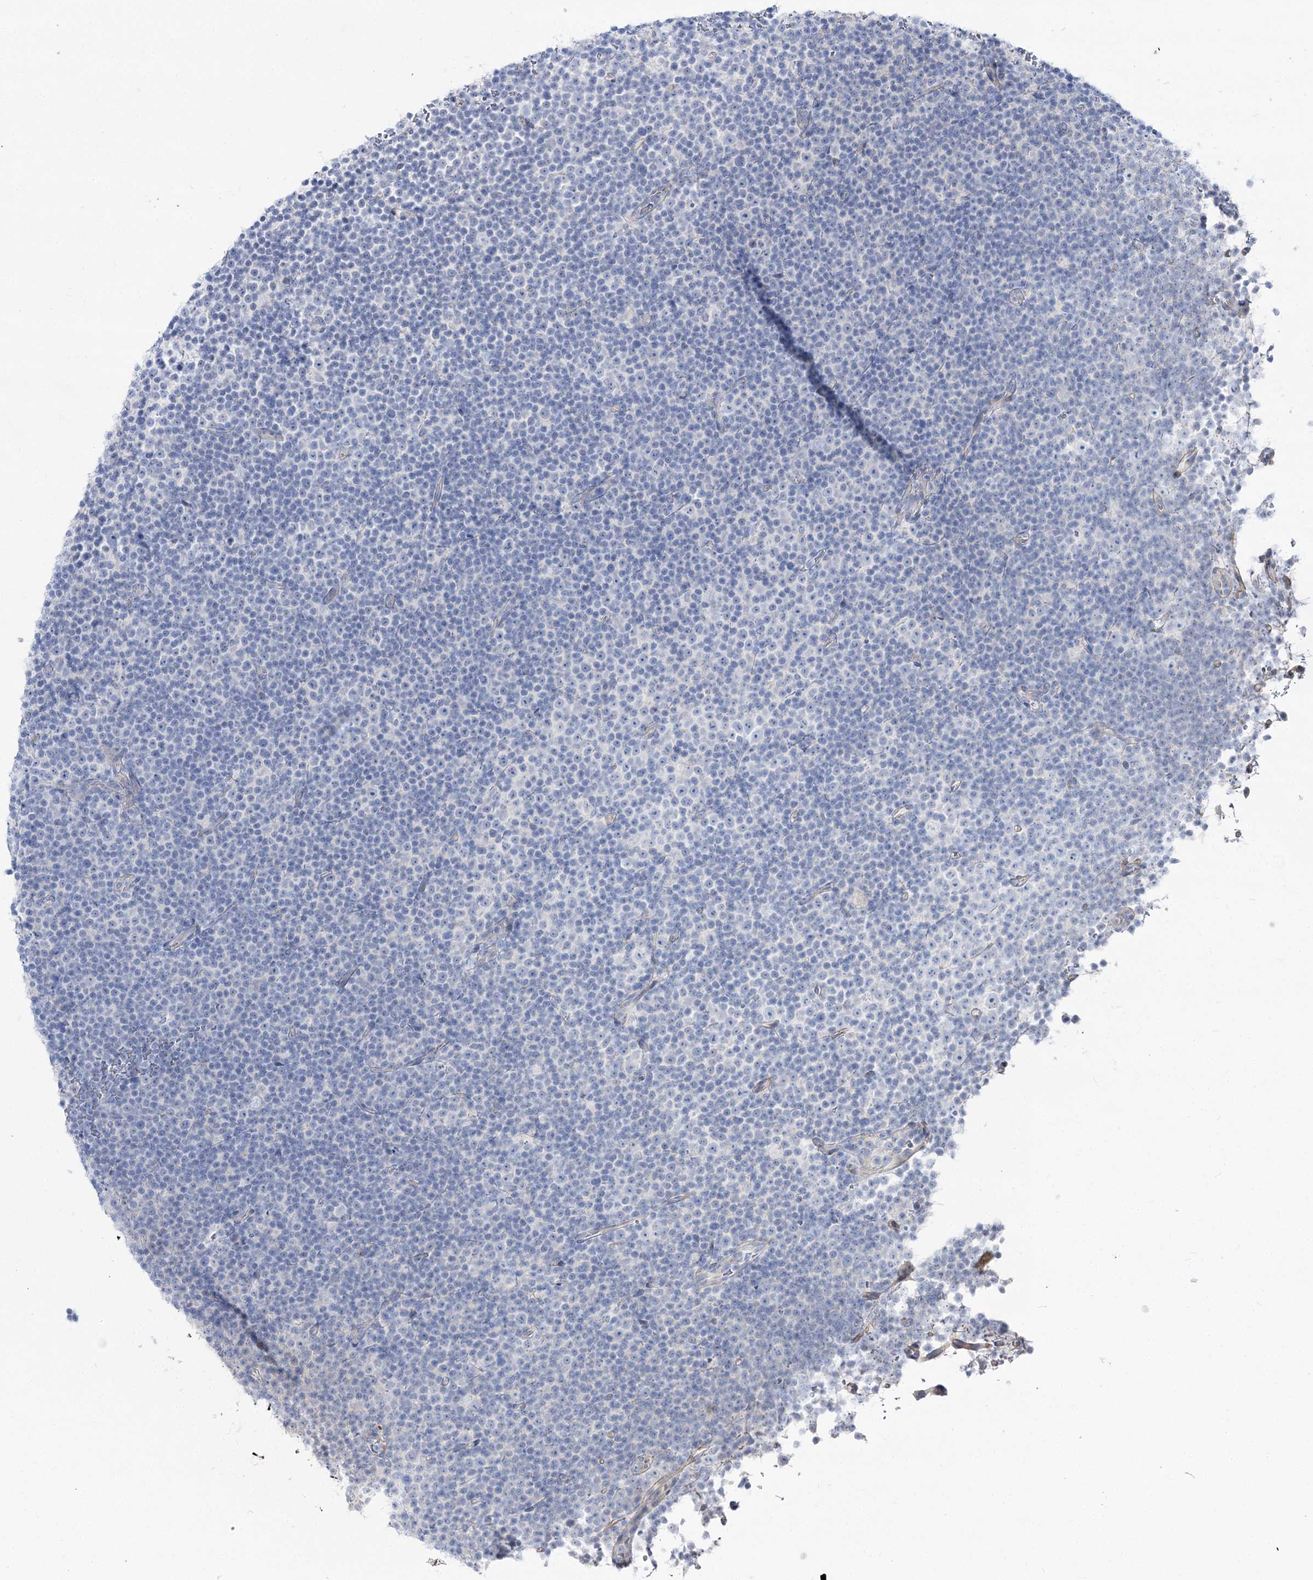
{"staining": {"intensity": "negative", "quantity": "none", "location": "none"}, "tissue": "lymphoma", "cell_type": "Tumor cells", "image_type": "cancer", "snomed": [{"axis": "morphology", "description": "Malignant lymphoma, non-Hodgkin's type, Low grade"}, {"axis": "topography", "description": "Lymph node"}], "caption": "High magnification brightfield microscopy of low-grade malignant lymphoma, non-Hodgkin's type stained with DAB (3,3'-diaminobenzidine) (brown) and counterstained with hematoxylin (blue): tumor cells show no significant positivity.", "gene": "SUOX", "patient": {"sex": "female", "age": 67}}